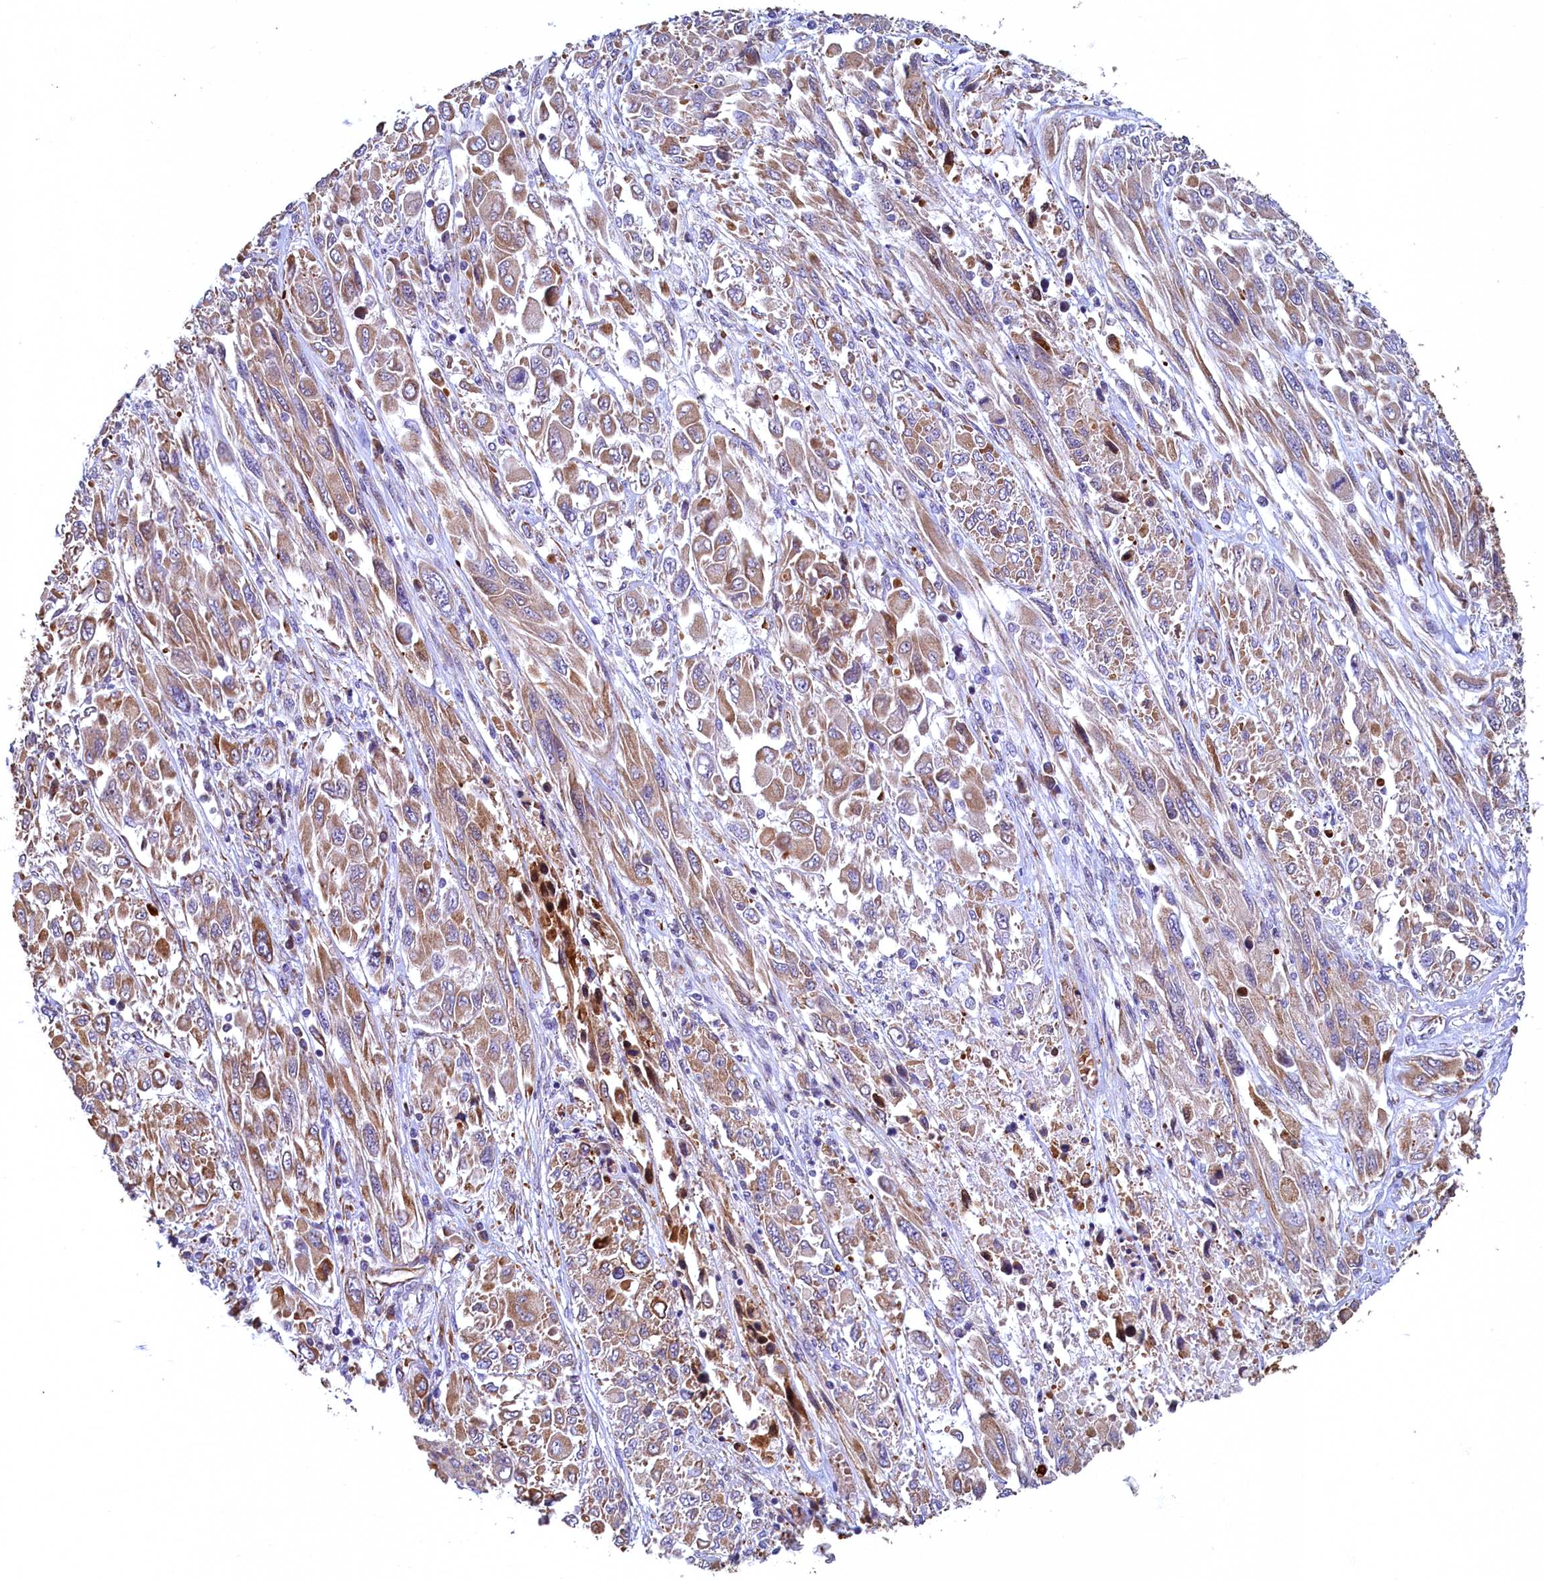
{"staining": {"intensity": "moderate", "quantity": ">75%", "location": "cytoplasmic/membranous"}, "tissue": "melanoma", "cell_type": "Tumor cells", "image_type": "cancer", "snomed": [{"axis": "morphology", "description": "Malignant melanoma, NOS"}, {"axis": "topography", "description": "Skin"}], "caption": "Malignant melanoma stained with immunohistochemistry (IHC) exhibits moderate cytoplasmic/membranous expression in about >75% of tumor cells.", "gene": "LRRC57", "patient": {"sex": "female", "age": 91}}